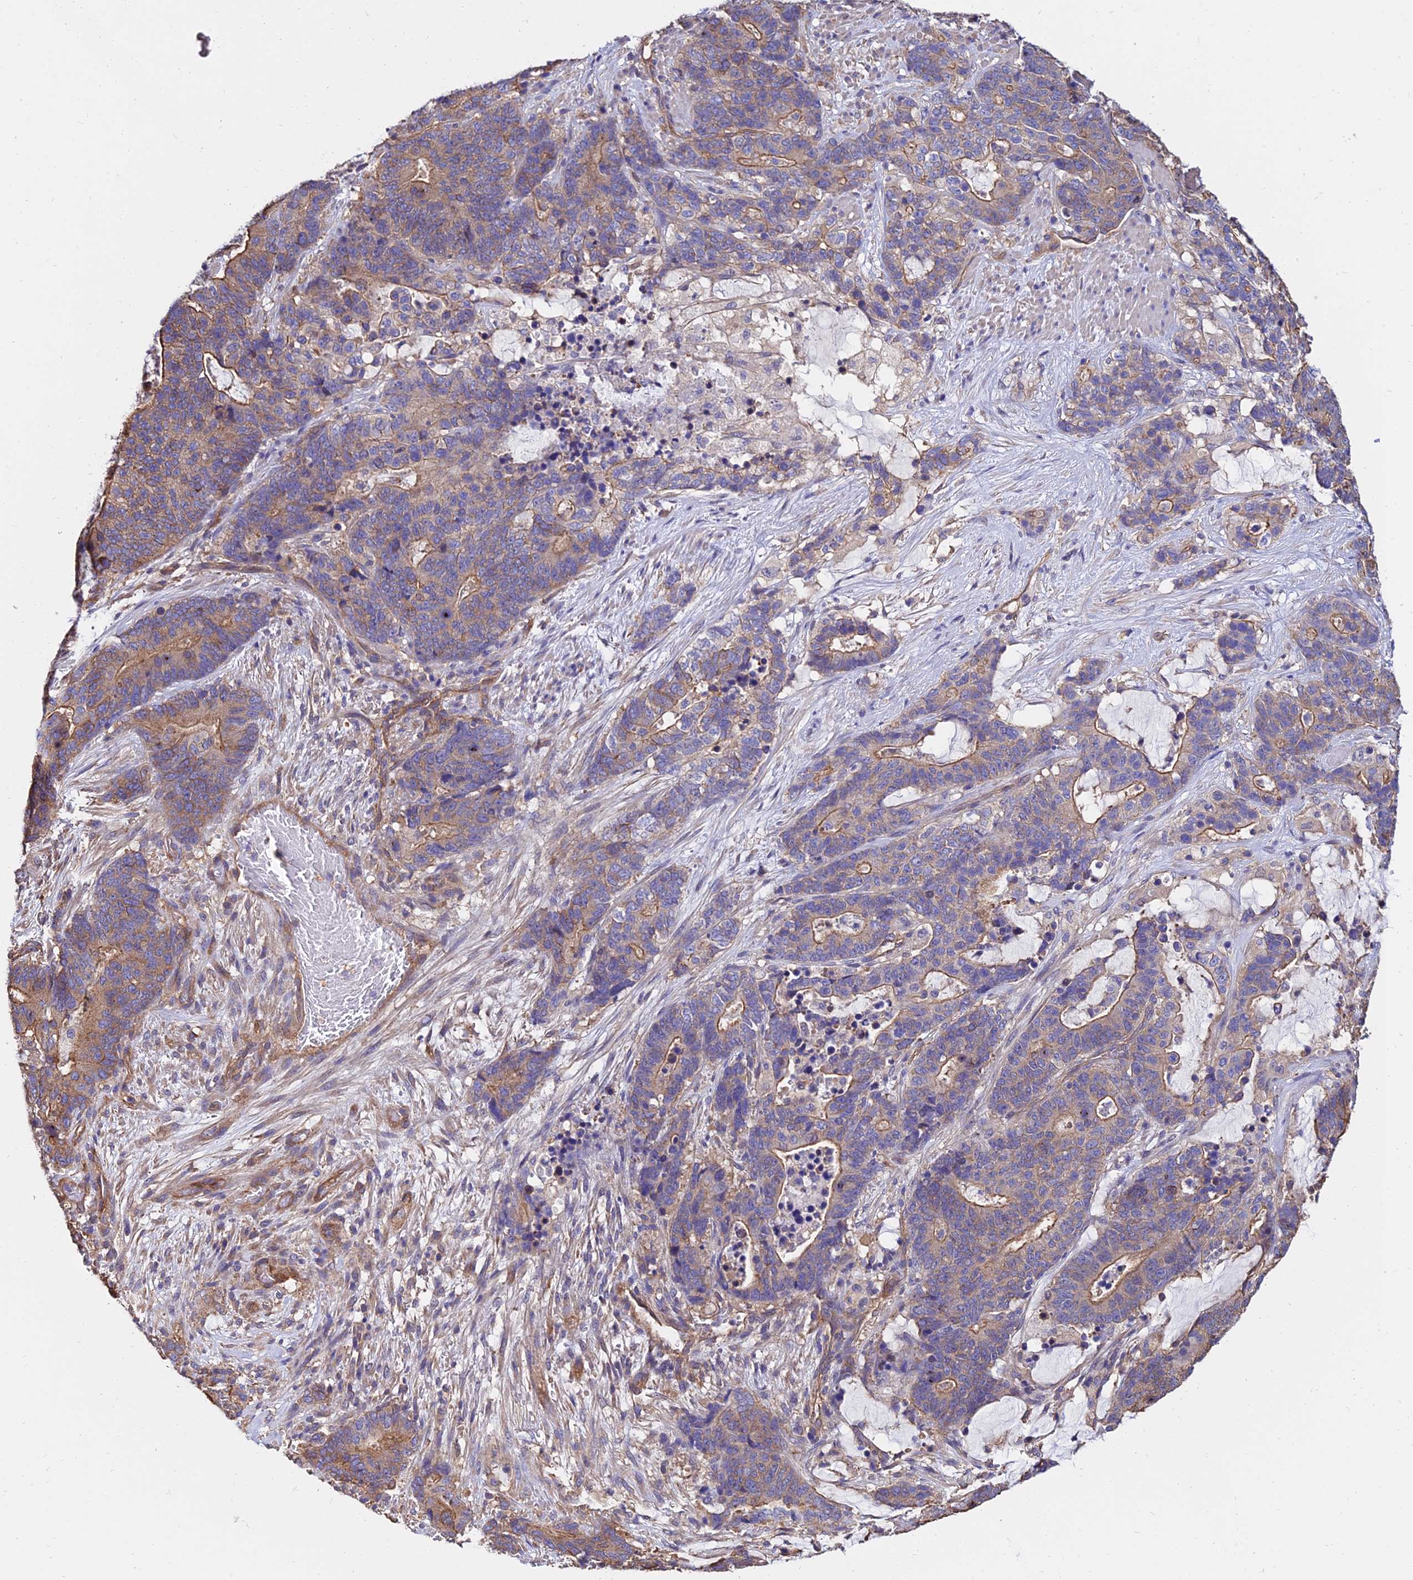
{"staining": {"intensity": "moderate", "quantity": "25%-75%", "location": "cytoplasmic/membranous"}, "tissue": "stomach cancer", "cell_type": "Tumor cells", "image_type": "cancer", "snomed": [{"axis": "morphology", "description": "Adenocarcinoma, NOS"}, {"axis": "topography", "description": "Stomach"}], "caption": "IHC of stomach cancer demonstrates medium levels of moderate cytoplasmic/membranous expression in about 25%-75% of tumor cells.", "gene": "CALM2", "patient": {"sex": "female", "age": 76}}